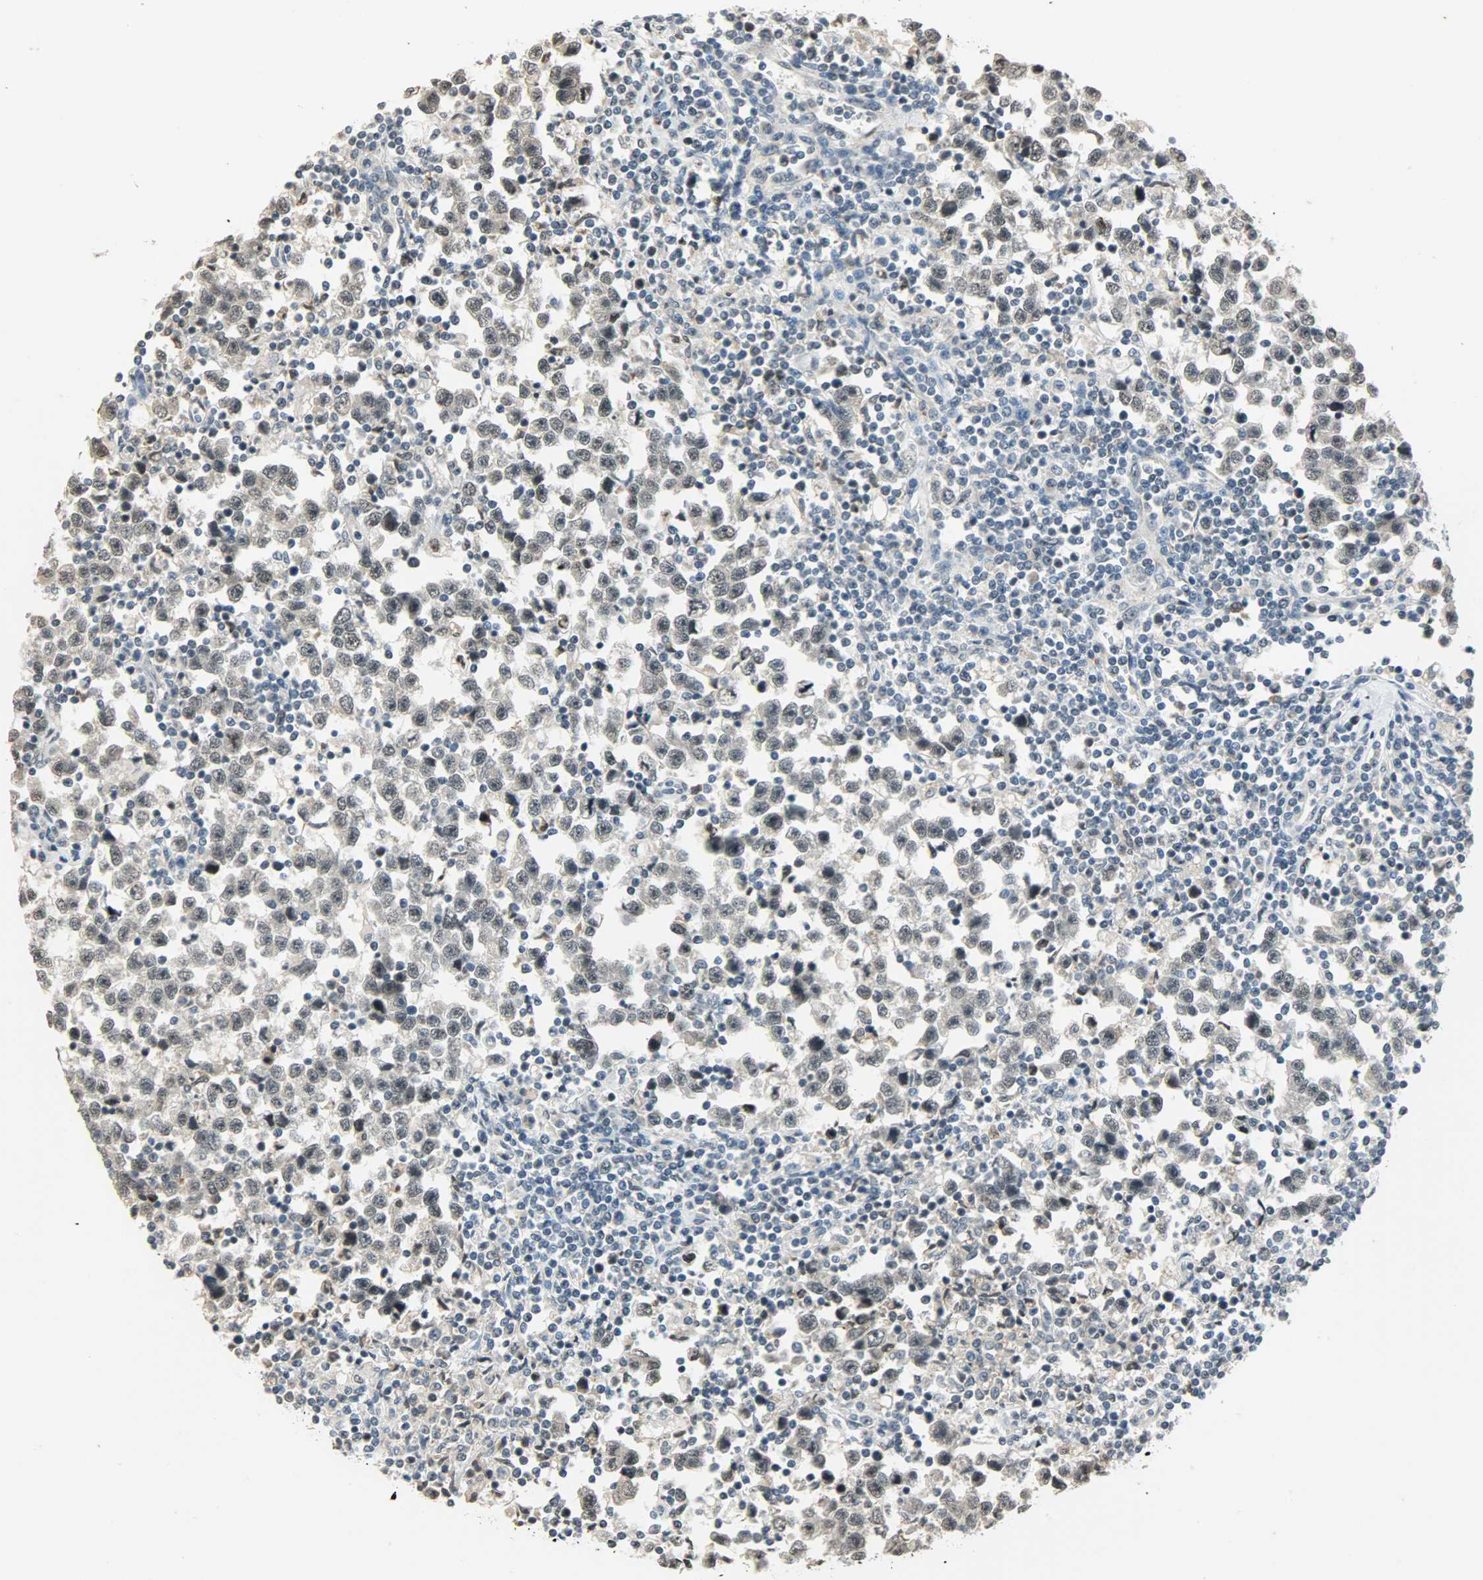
{"staining": {"intensity": "negative", "quantity": "none", "location": "none"}, "tissue": "testis cancer", "cell_type": "Tumor cells", "image_type": "cancer", "snomed": [{"axis": "morphology", "description": "Seminoma, NOS"}, {"axis": "topography", "description": "Testis"}], "caption": "The immunohistochemistry image has no significant expression in tumor cells of seminoma (testis) tissue.", "gene": "SMARCA5", "patient": {"sex": "male", "age": 43}}